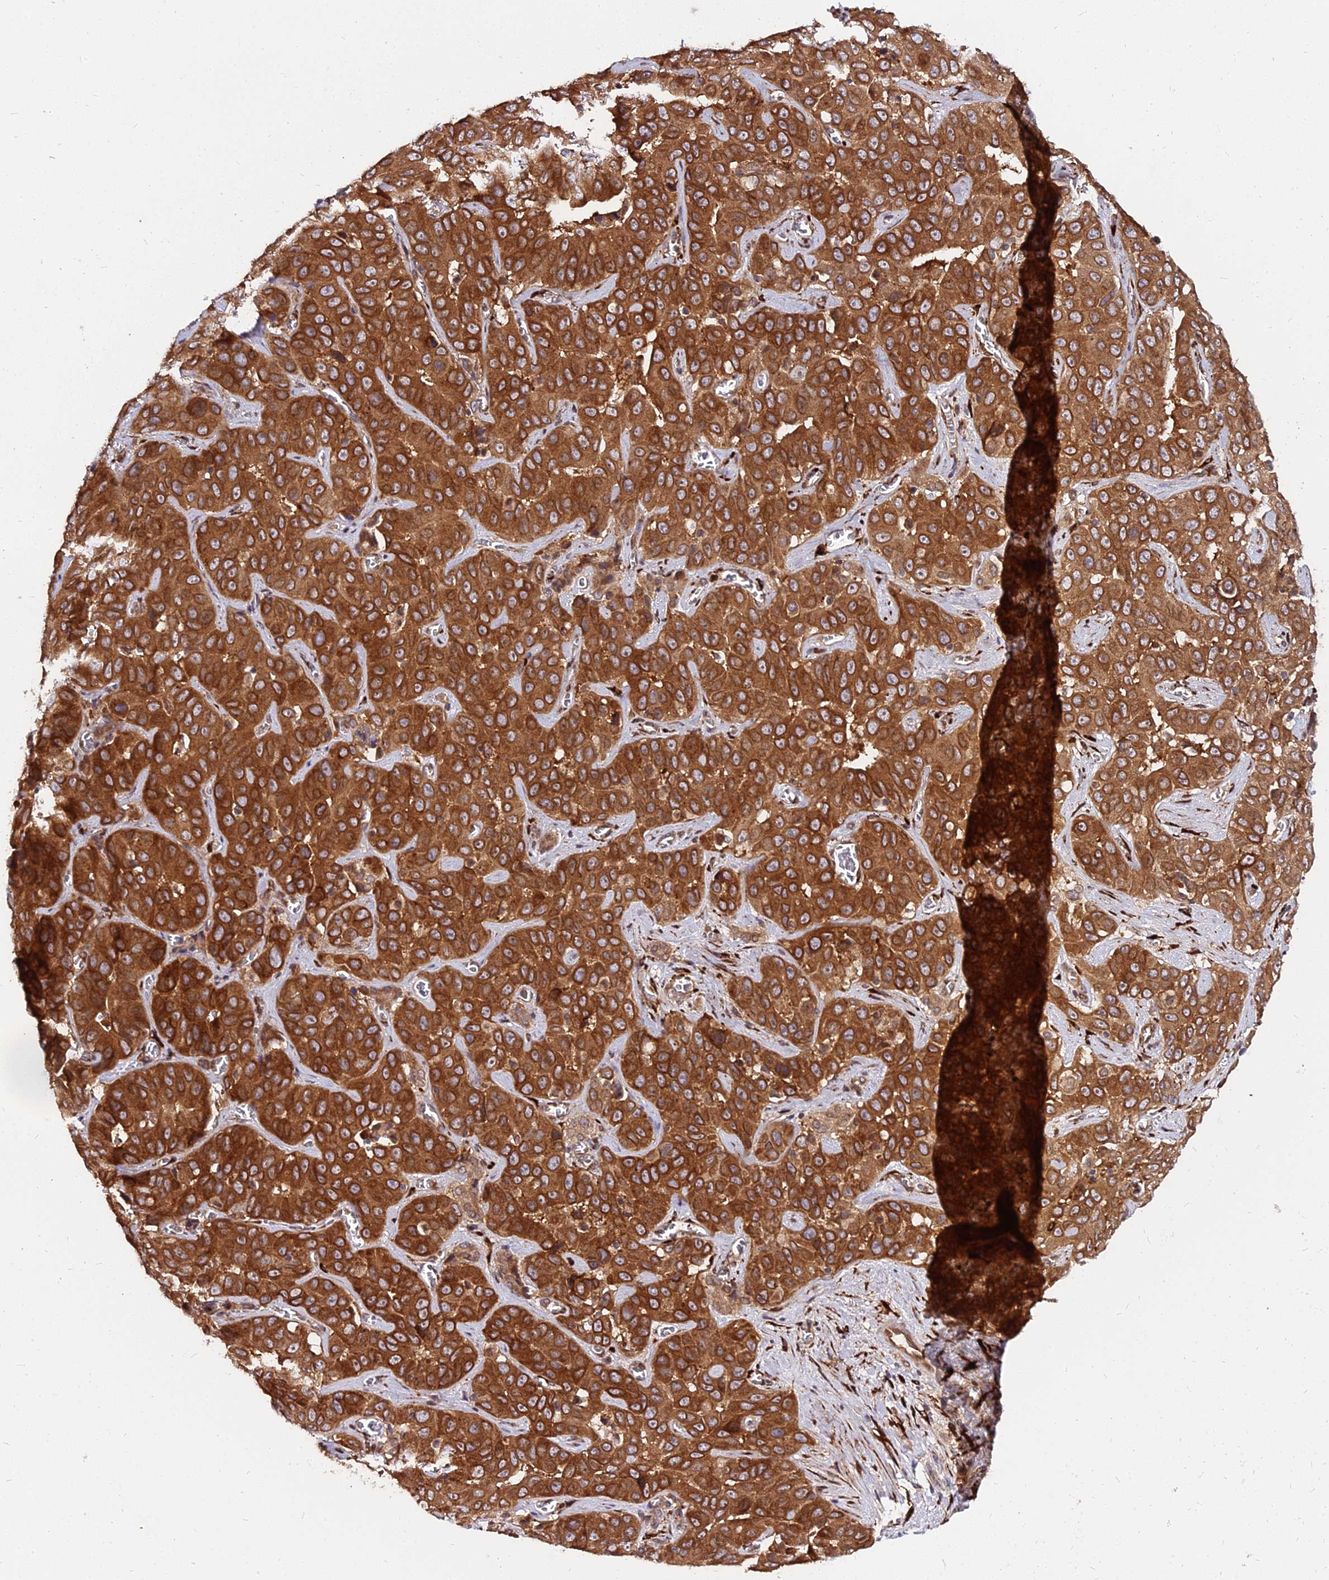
{"staining": {"intensity": "strong", "quantity": ">75%", "location": "cytoplasmic/membranous"}, "tissue": "liver cancer", "cell_type": "Tumor cells", "image_type": "cancer", "snomed": [{"axis": "morphology", "description": "Cholangiocarcinoma"}, {"axis": "topography", "description": "Liver"}], "caption": "Liver cancer (cholangiocarcinoma) stained with a brown dye exhibits strong cytoplasmic/membranous positive staining in approximately >75% of tumor cells.", "gene": "PDE4D", "patient": {"sex": "female", "age": 52}}